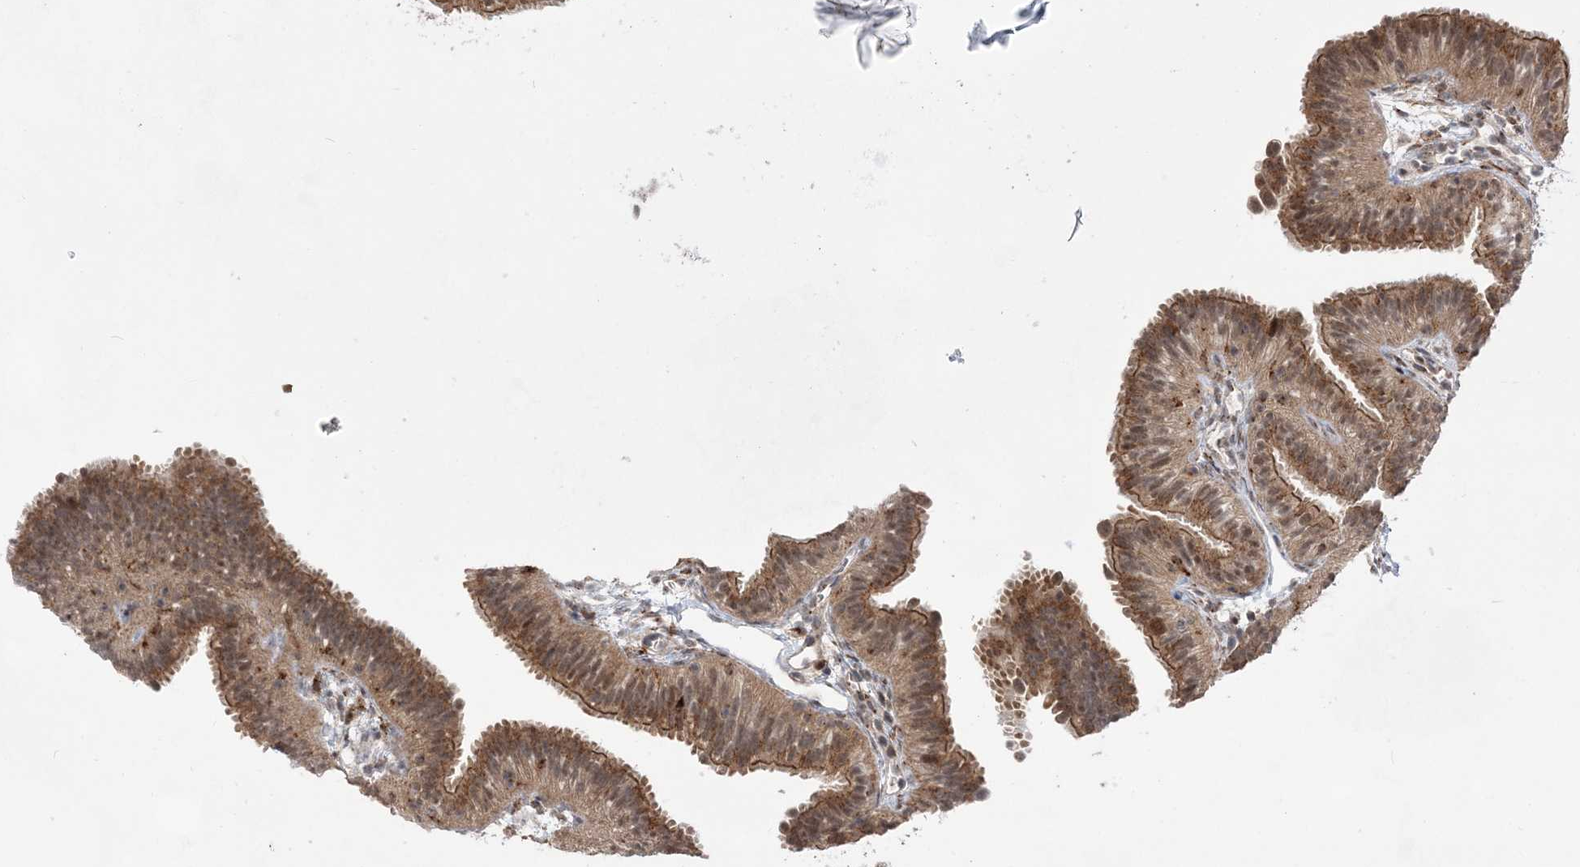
{"staining": {"intensity": "moderate", "quantity": ">75%", "location": "cytoplasmic/membranous"}, "tissue": "fallopian tube", "cell_type": "Glandular cells", "image_type": "normal", "snomed": [{"axis": "morphology", "description": "Normal tissue, NOS"}, {"axis": "topography", "description": "Fallopian tube"}], "caption": "Immunohistochemistry (IHC) micrograph of unremarkable fallopian tube: human fallopian tube stained using IHC exhibits medium levels of moderate protein expression localized specifically in the cytoplasmic/membranous of glandular cells, appearing as a cytoplasmic/membranous brown color.", "gene": "ANAPC15", "patient": {"sex": "female", "age": 35}}